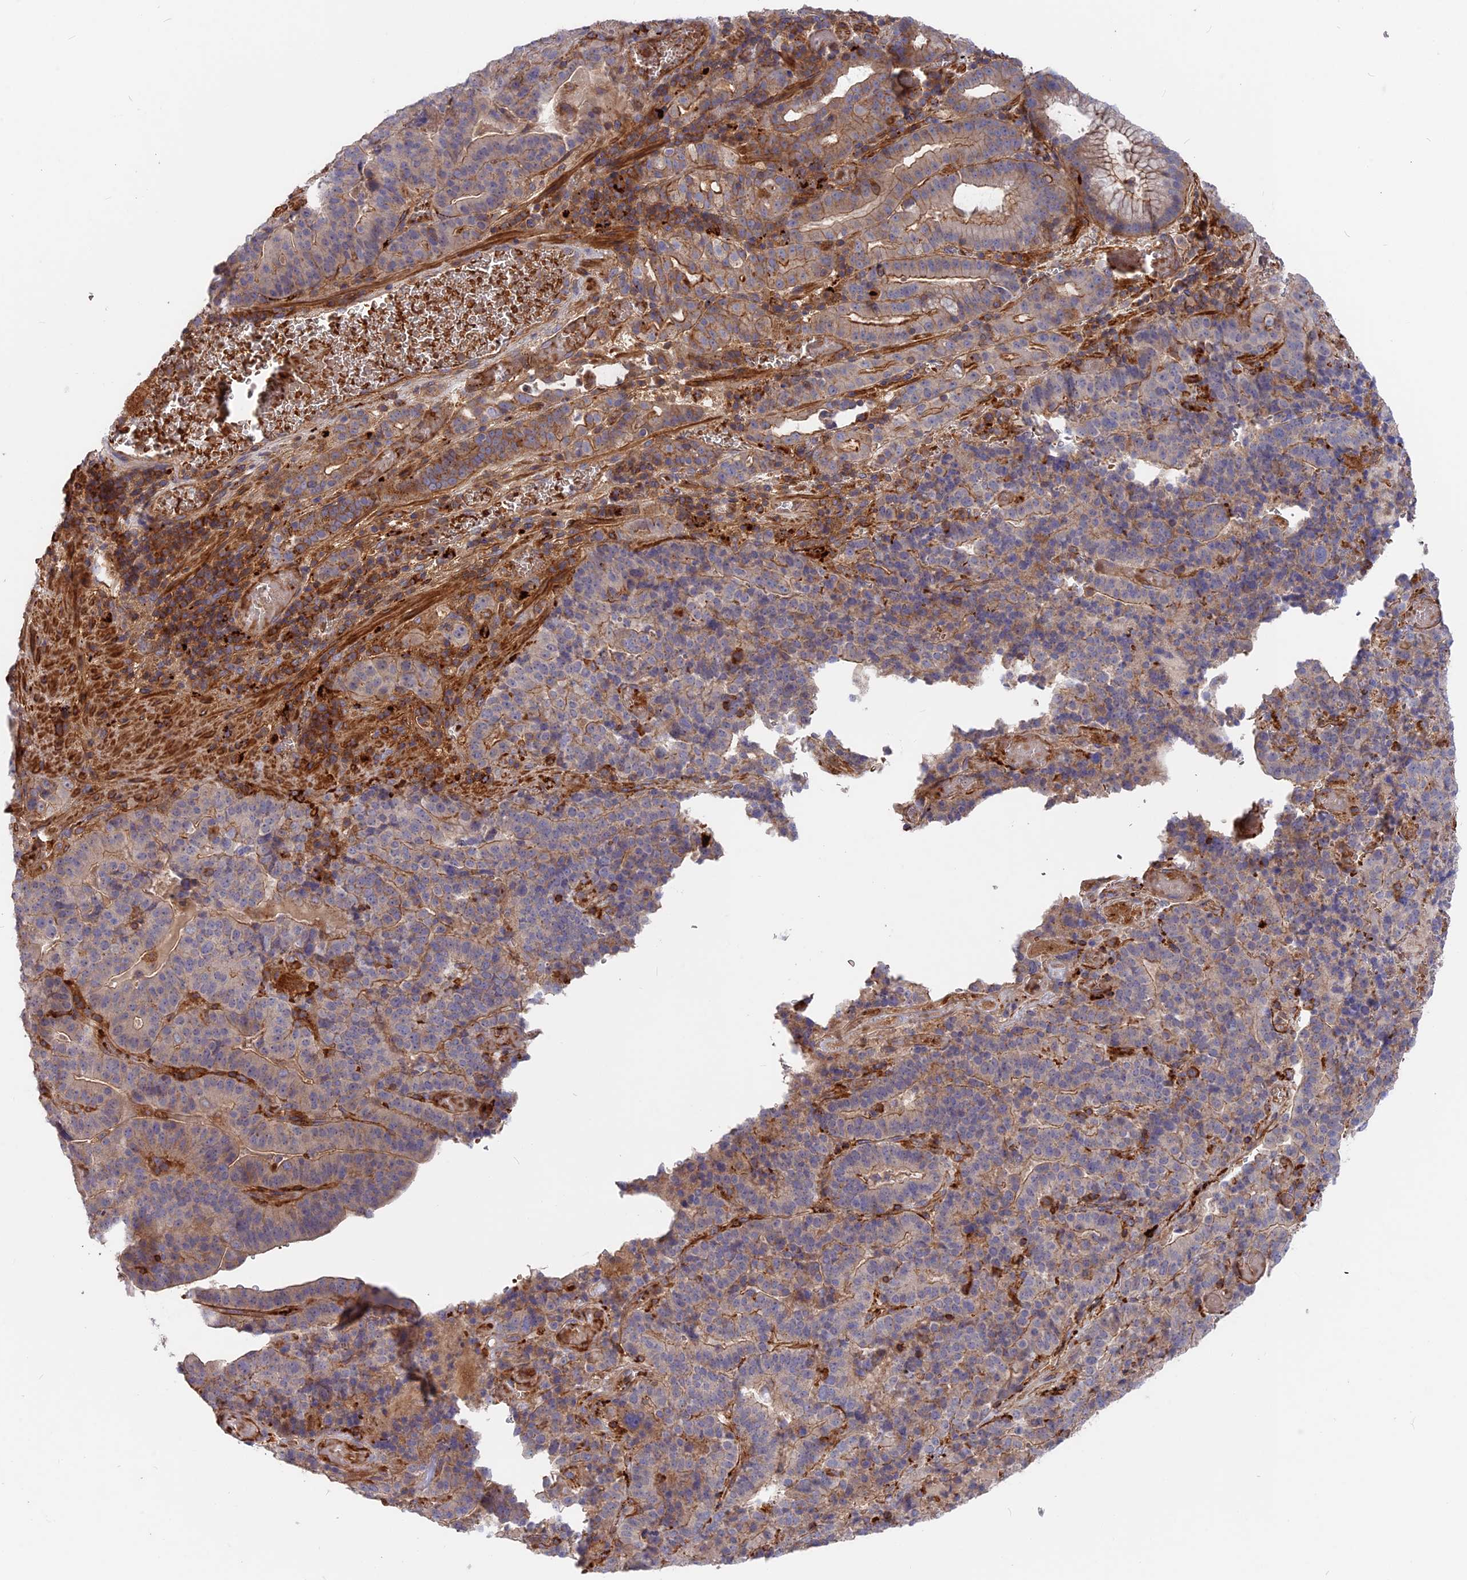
{"staining": {"intensity": "weak", "quantity": "<25%", "location": "cytoplasmic/membranous"}, "tissue": "stomach cancer", "cell_type": "Tumor cells", "image_type": "cancer", "snomed": [{"axis": "morphology", "description": "Adenocarcinoma, NOS"}, {"axis": "topography", "description": "Stomach"}], "caption": "Immunohistochemistry (IHC) micrograph of human adenocarcinoma (stomach) stained for a protein (brown), which exhibits no positivity in tumor cells.", "gene": "CPNE7", "patient": {"sex": "male", "age": 48}}